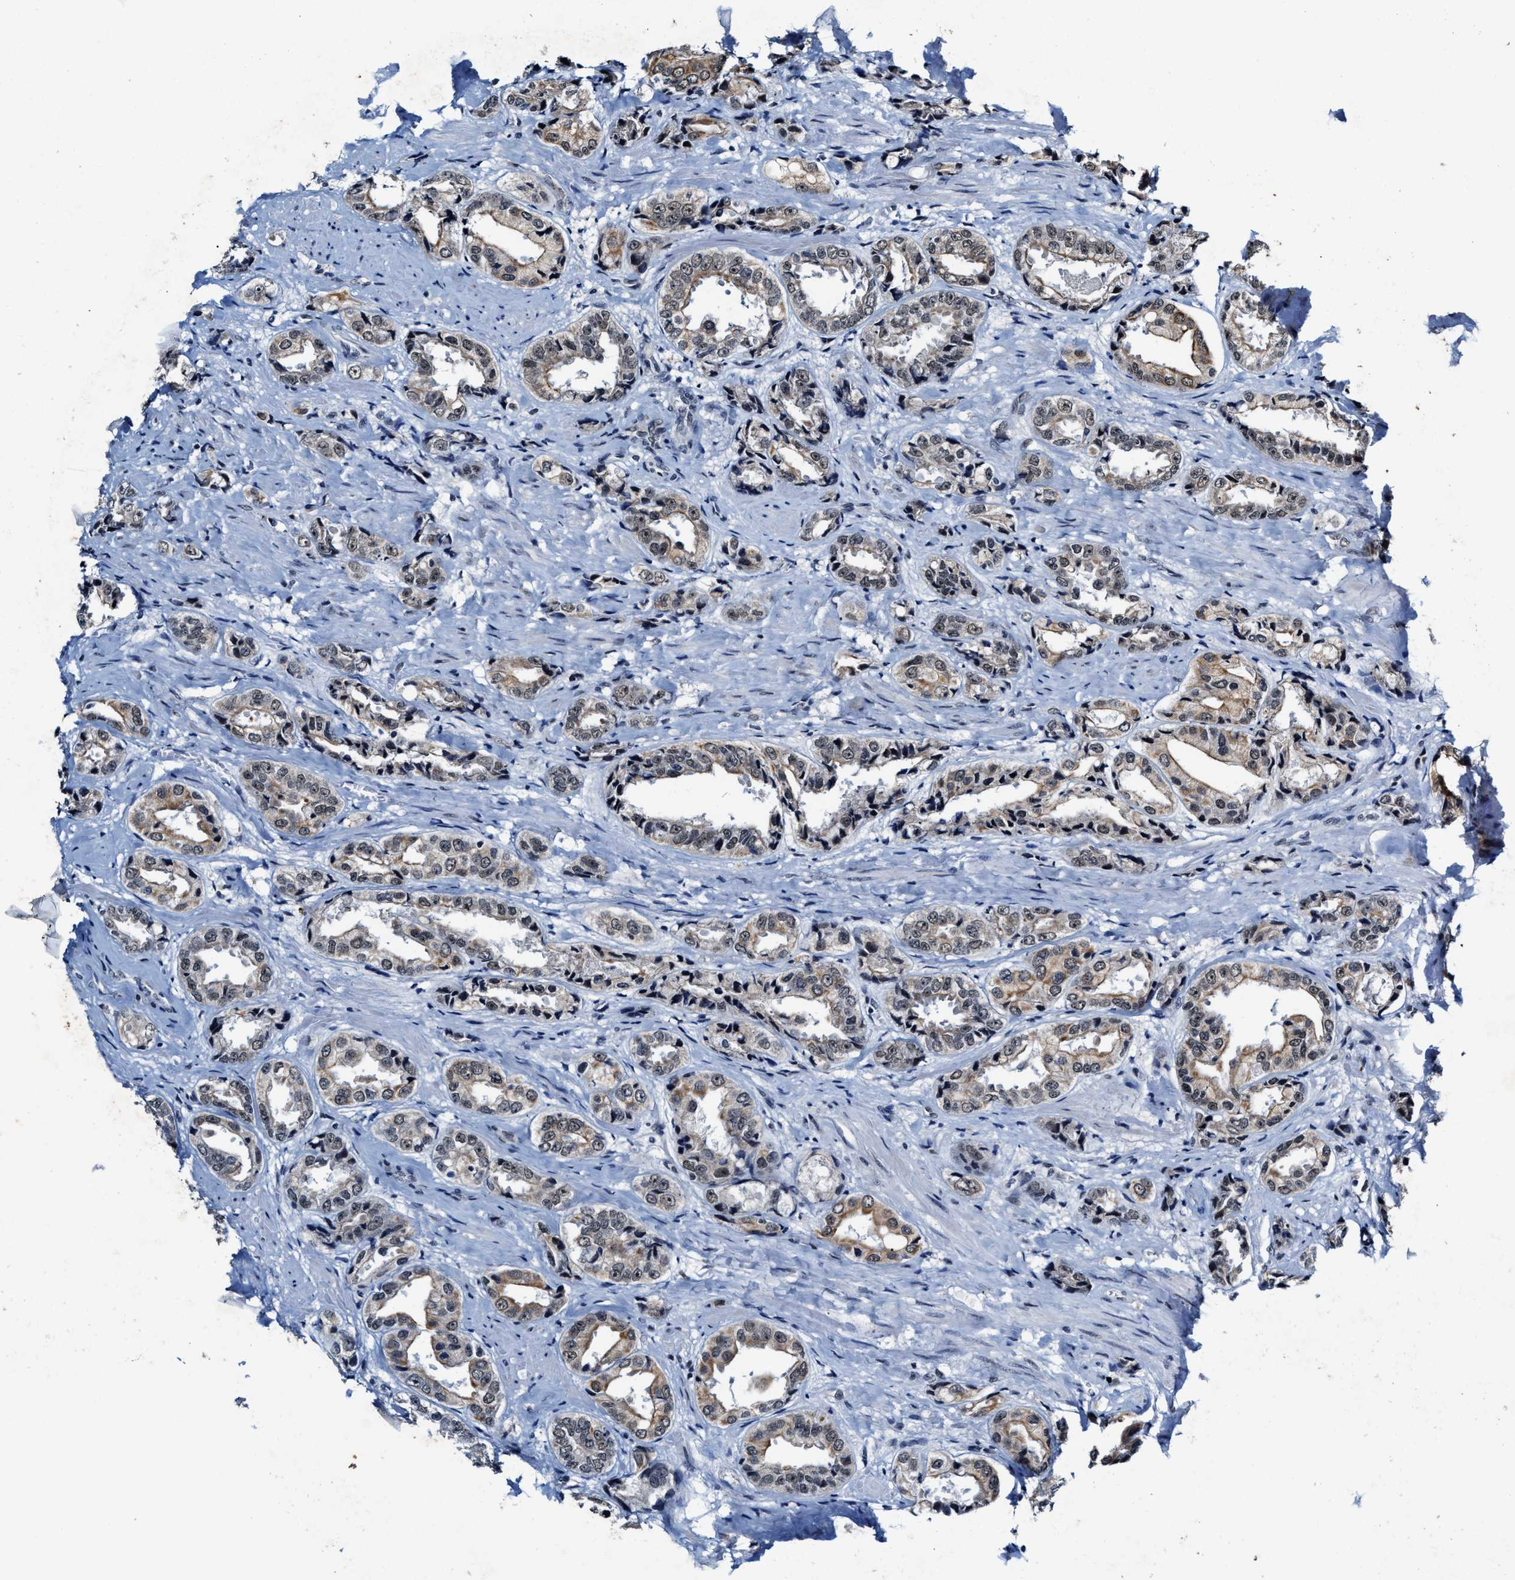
{"staining": {"intensity": "weak", "quantity": ">75%", "location": "cytoplasmic/membranous,nuclear"}, "tissue": "prostate cancer", "cell_type": "Tumor cells", "image_type": "cancer", "snomed": [{"axis": "morphology", "description": "Adenocarcinoma, High grade"}, {"axis": "topography", "description": "Prostate"}], "caption": "An immunohistochemistry image of tumor tissue is shown. Protein staining in brown shows weak cytoplasmic/membranous and nuclear positivity in prostate cancer (high-grade adenocarcinoma) within tumor cells.", "gene": "INIP", "patient": {"sex": "male", "age": 61}}